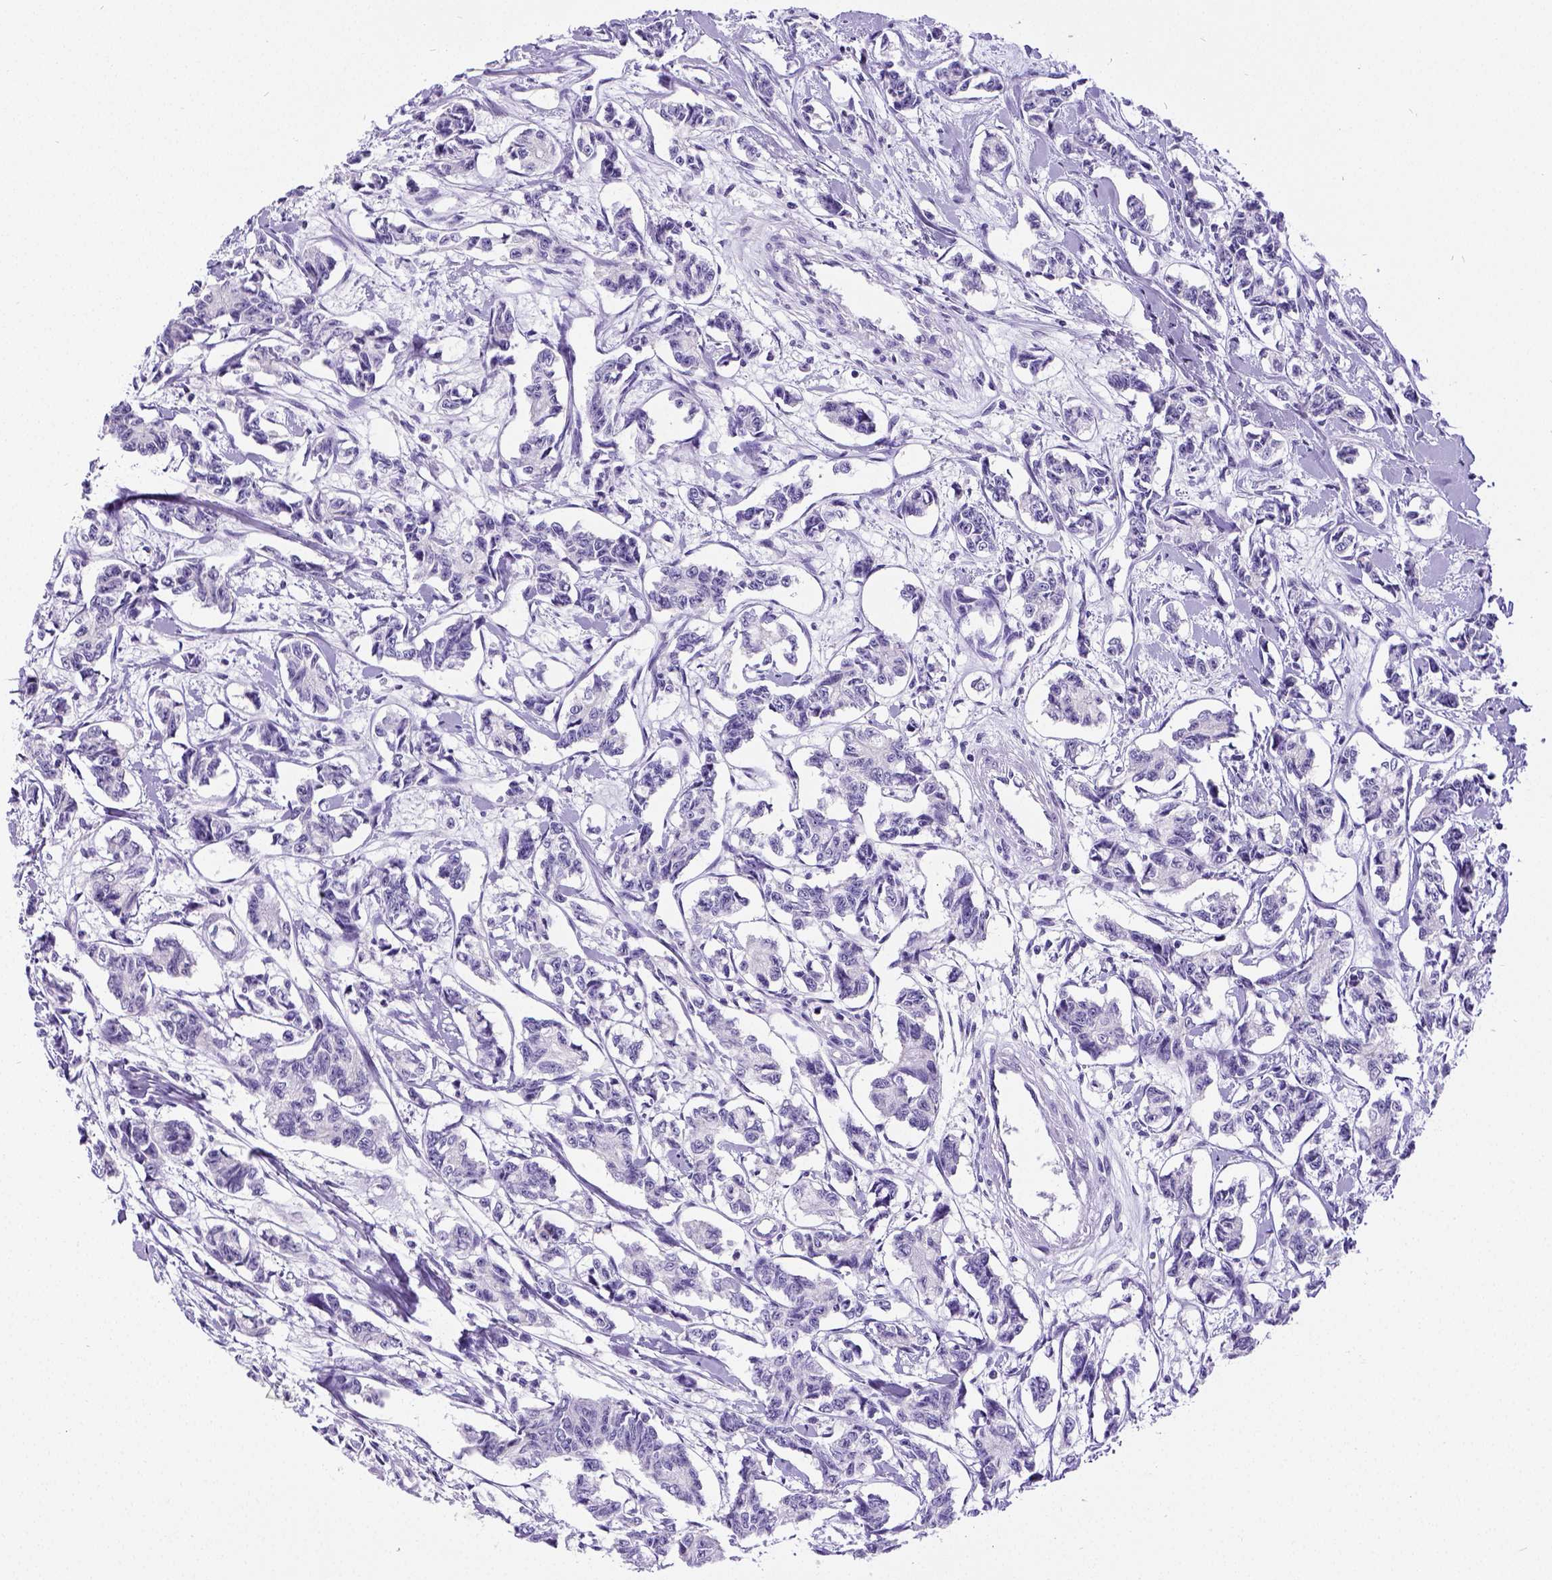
{"staining": {"intensity": "negative", "quantity": "none", "location": "none"}, "tissue": "carcinoid", "cell_type": "Tumor cells", "image_type": "cancer", "snomed": [{"axis": "morphology", "description": "Carcinoid, malignant, NOS"}, {"axis": "topography", "description": "Kidney"}], "caption": "The histopathology image shows no staining of tumor cells in carcinoid (malignant).", "gene": "SATB2", "patient": {"sex": "female", "age": 41}}